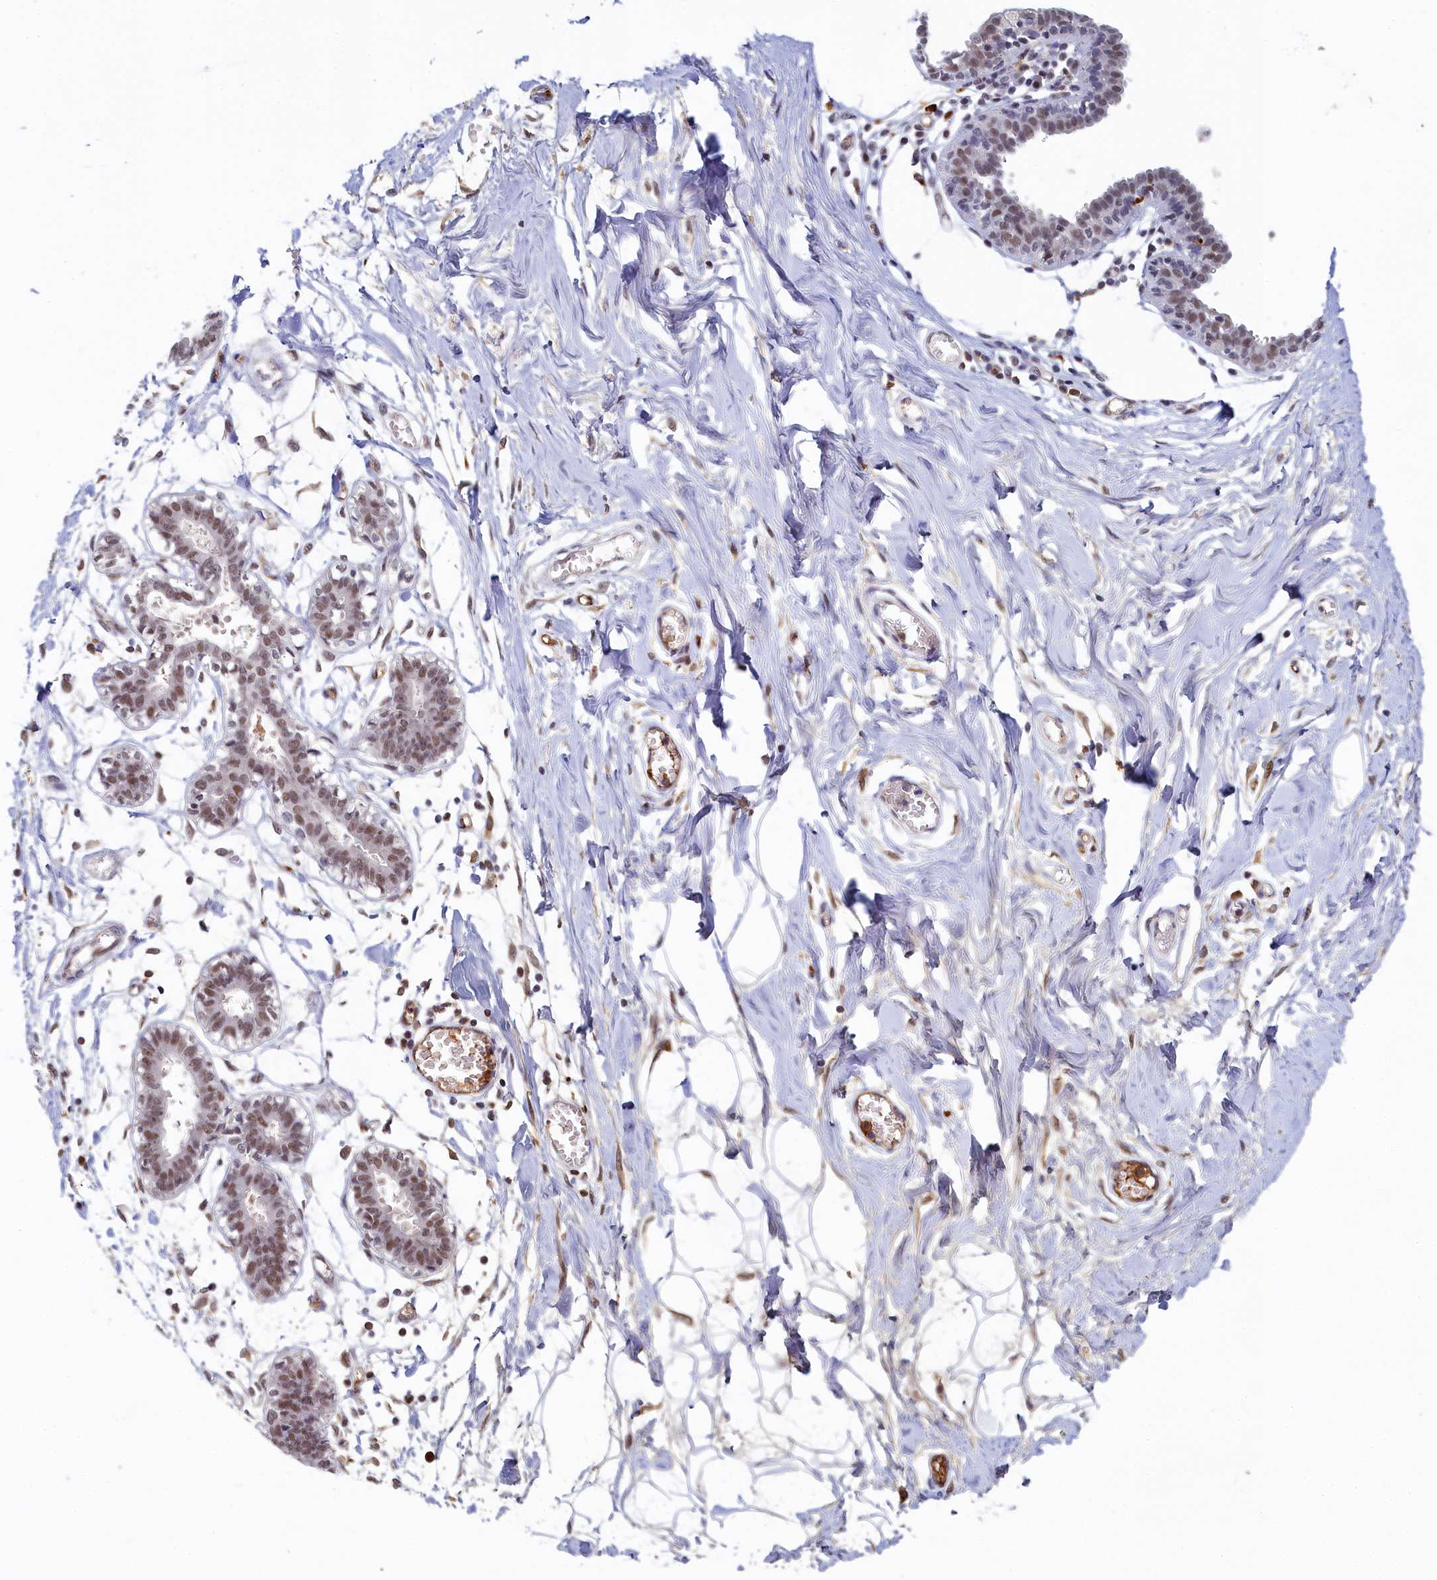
{"staining": {"intensity": "moderate", "quantity": "<25%", "location": "nuclear"}, "tissue": "breast", "cell_type": "Adipocytes", "image_type": "normal", "snomed": [{"axis": "morphology", "description": "Normal tissue, NOS"}, {"axis": "topography", "description": "Breast"}], "caption": "Immunohistochemistry (DAB) staining of benign breast demonstrates moderate nuclear protein expression in about <25% of adipocytes.", "gene": "INTS14", "patient": {"sex": "female", "age": 27}}